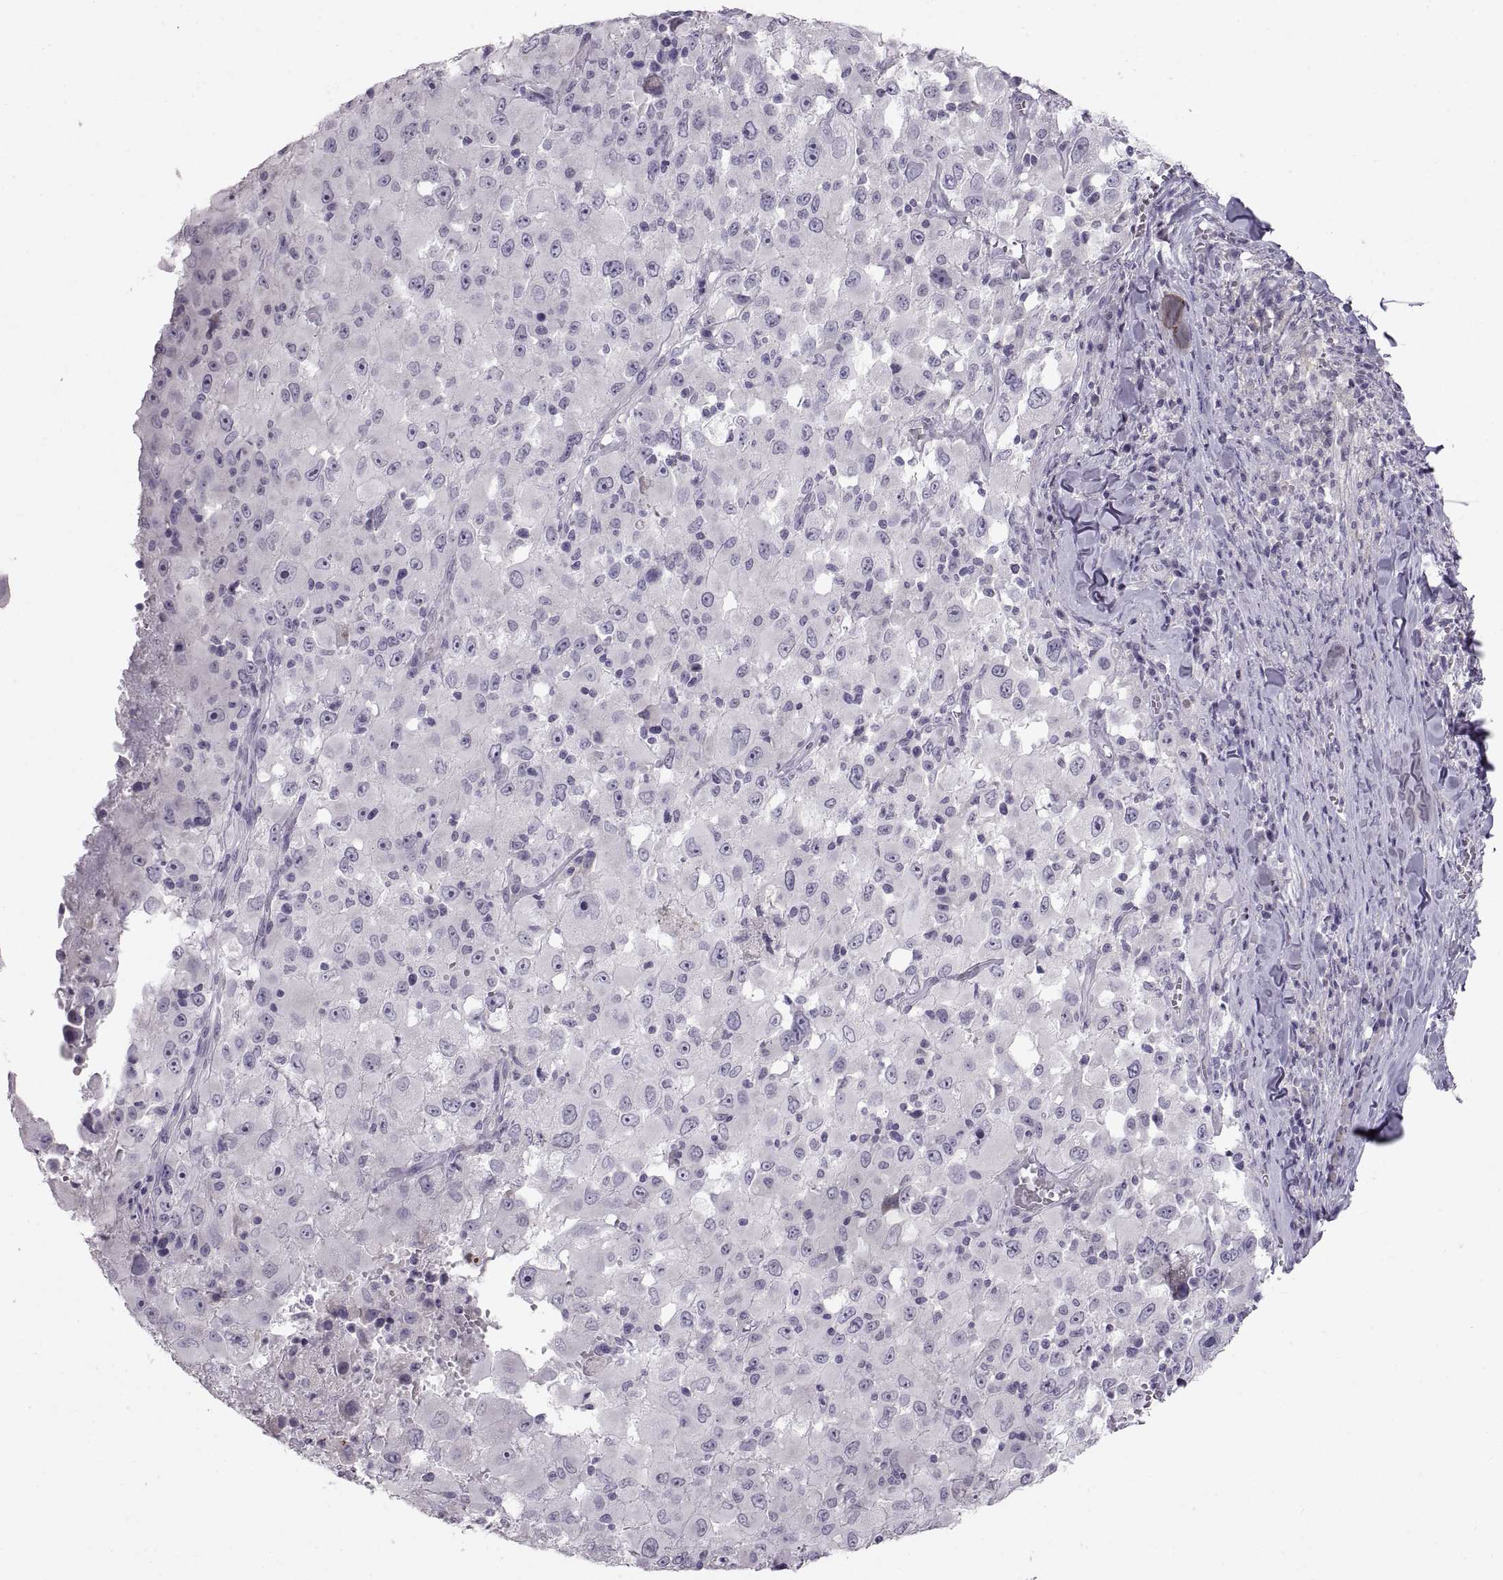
{"staining": {"intensity": "negative", "quantity": "none", "location": "none"}, "tissue": "melanoma", "cell_type": "Tumor cells", "image_type": "cancer", "snomed": [{"axis": "morphology", "description": "Malignant melanoma, Metastatic site"}, {"axis": "topography", "description": "Soft tissue"}], "caption": "Tumor cells are negative for protein expression in human malignant melanoma (metastatic site).", "gene": "SPACDR", "patient": {"sex": "male", "age": 50}}